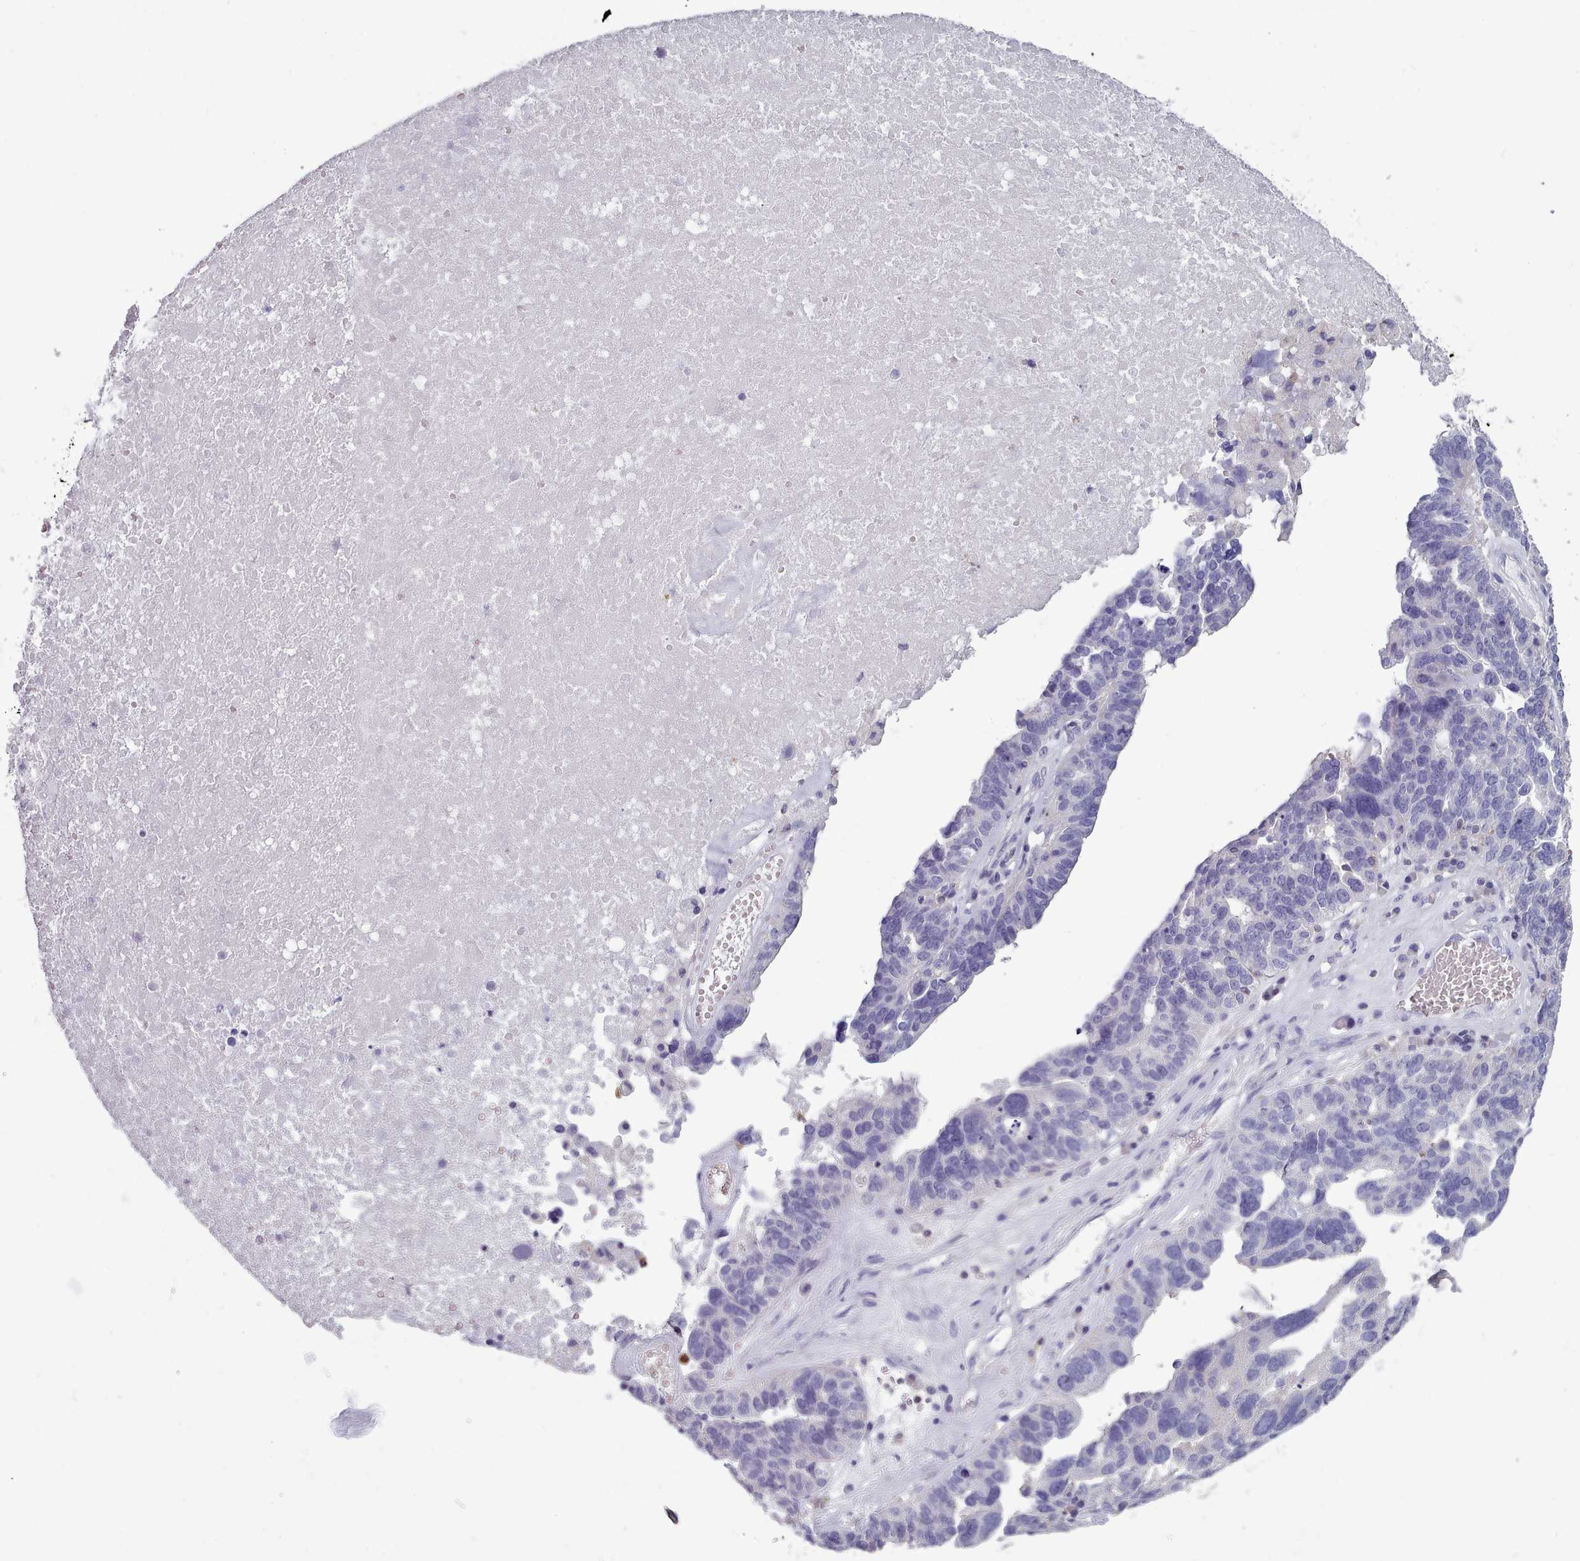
{"staining": {"intensity": "negative", "quantity": "none", "location": "none"}, "tissue": "ovarian cancer", "cell_type": "Tumor cells", "image_type": "cancer", "snomed": [{"axis": "morphology", "description": "Cystadenocarcinoma, serous, NOS"}, {"axis": "topography", "description": "Ovary"}], "caption": "The immunohistochemistry micrograph has no significant positivity in tumor cells of ovarian serous cystadenocarcinoma tissue.", "gene": "RAC2", "patient": {"sex": "female", "age": 59}}